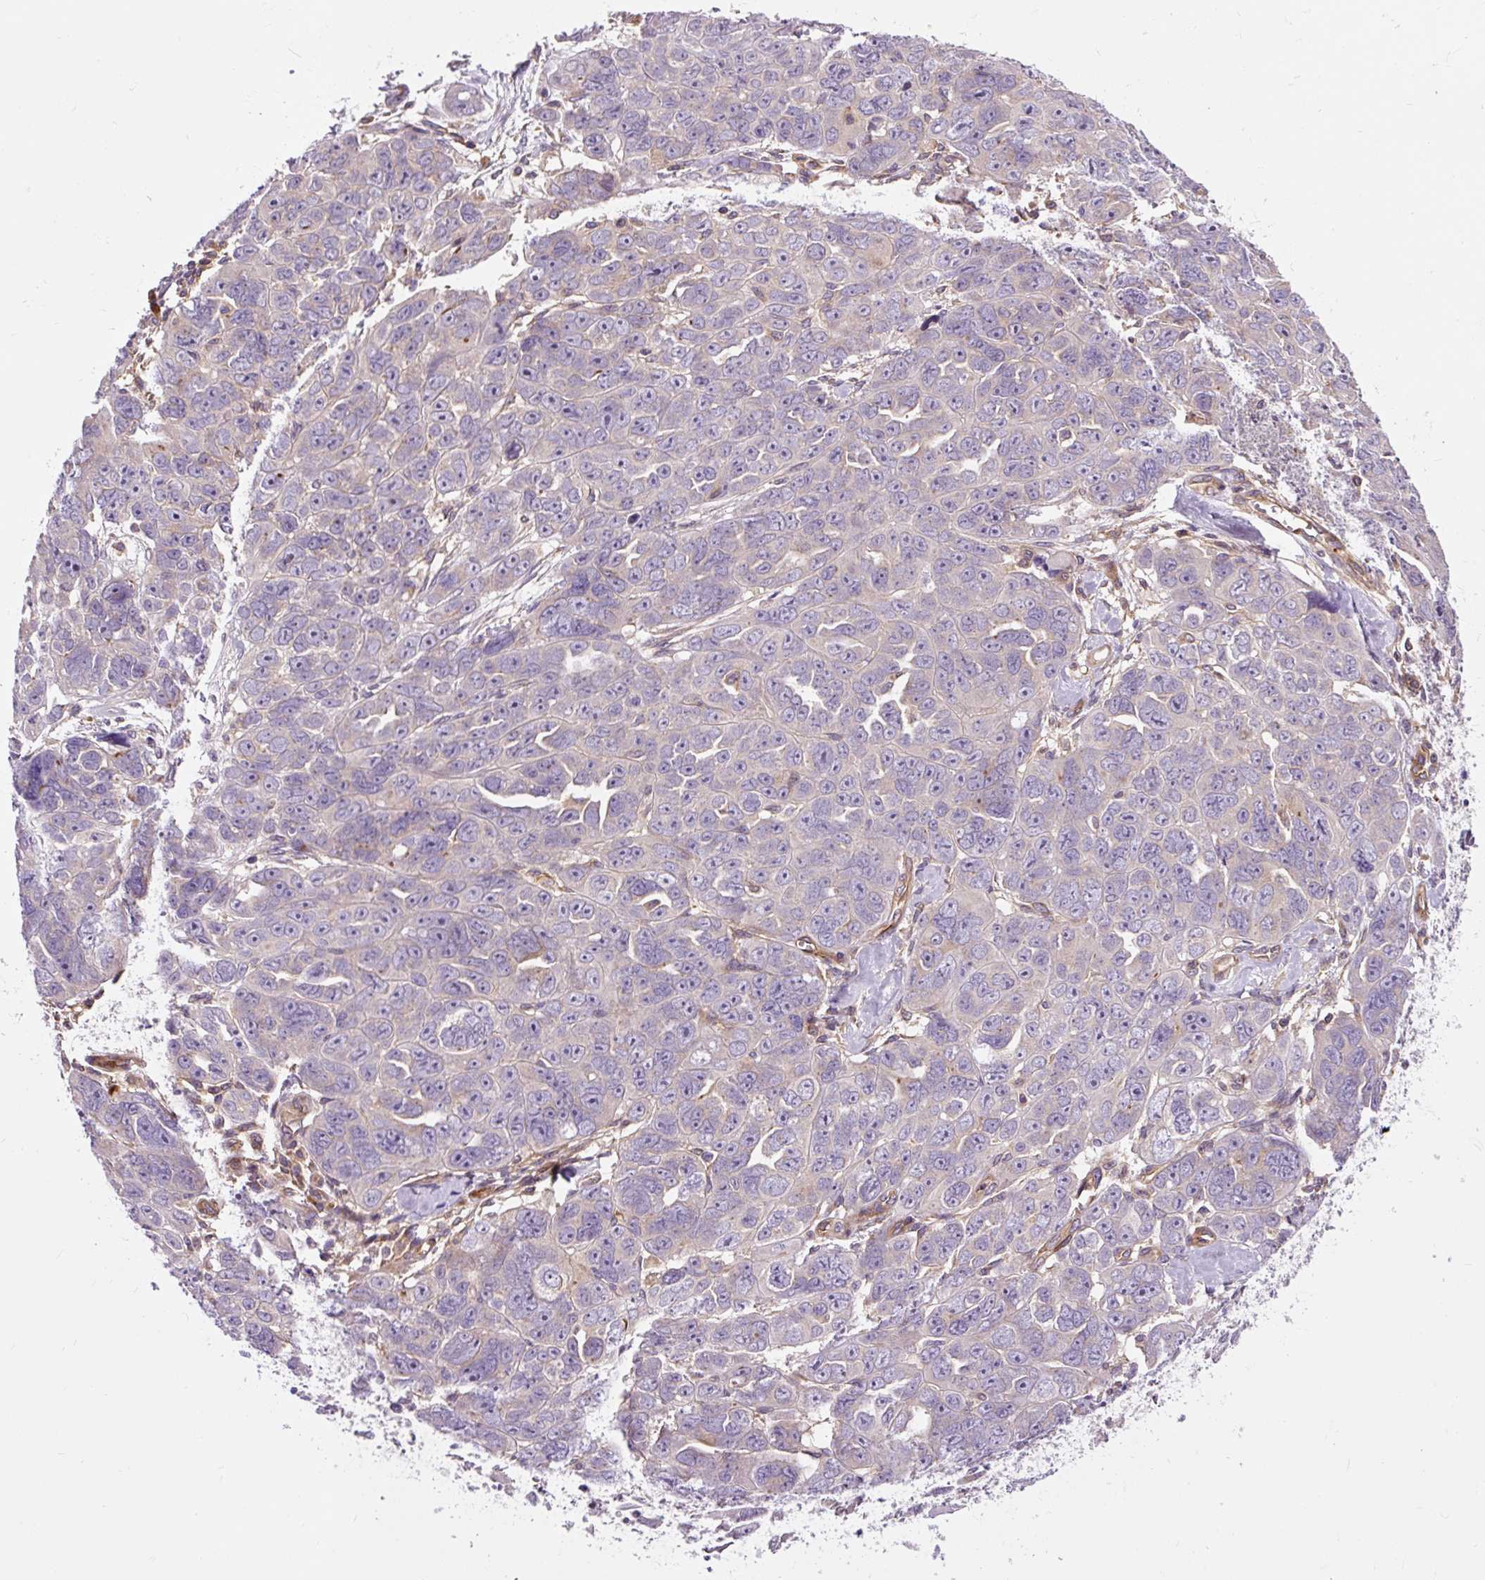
{"staining": {"intensity": "negative", "quantity": "none", "location": "none"}, "tissue": "ovarian cancer", "cell_type": "Tumor cells", "image_type": "cancer", "snomed": [{"axis": "morphology", "description": "Cystadenocarcinoma, serous, NOS"}, {"axis": "topography", "description": "Ovary"}], "caption": "Immunohistochemistry of human ovarian cancer shows no positivity in tumor cells.", "gene": "PCDHGB3", "patient": {"sex": "female", "age": 63}}